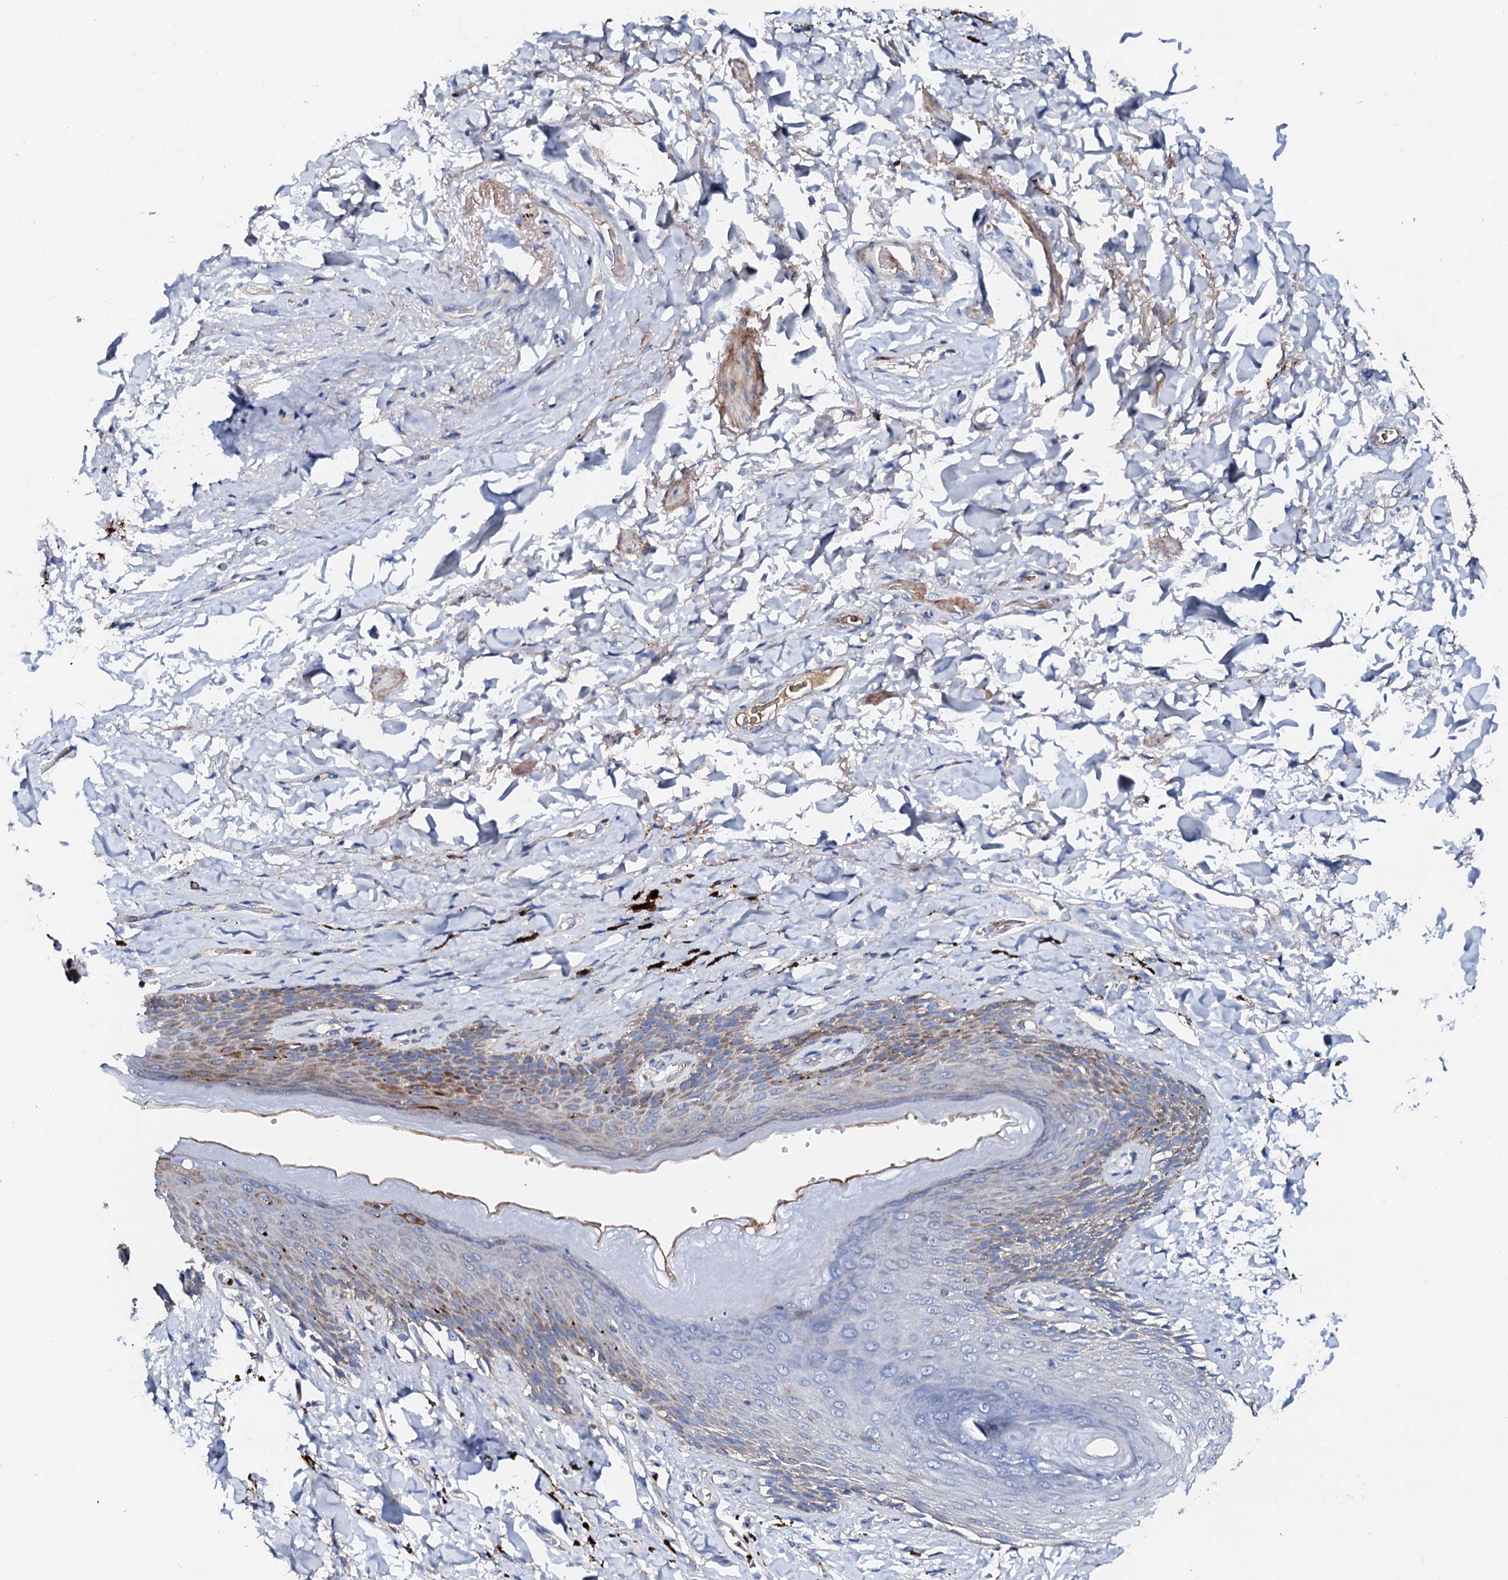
{"staining": {"intensity": "moderate", "quantity": "<25%", "location": "cytoplasmic/membranous"}, "tissue": "skin", "cell_type": "Epidermal cells", "image_type": "normal", "snomed": [{"axis": "morphology", "description": "Normal tissue, NOS"}, {"axis": "topography", "description": "Anal"}], "caption": "Immunohistochemistry micrograph of benign skin stained for a protein (brown), which shows low levels of moderate cytoplasmic/membranous expression in approximately <25% of epidermal cells.", "gene": "SLC10A7", "patient": {"sex": "female", "age": 78}}